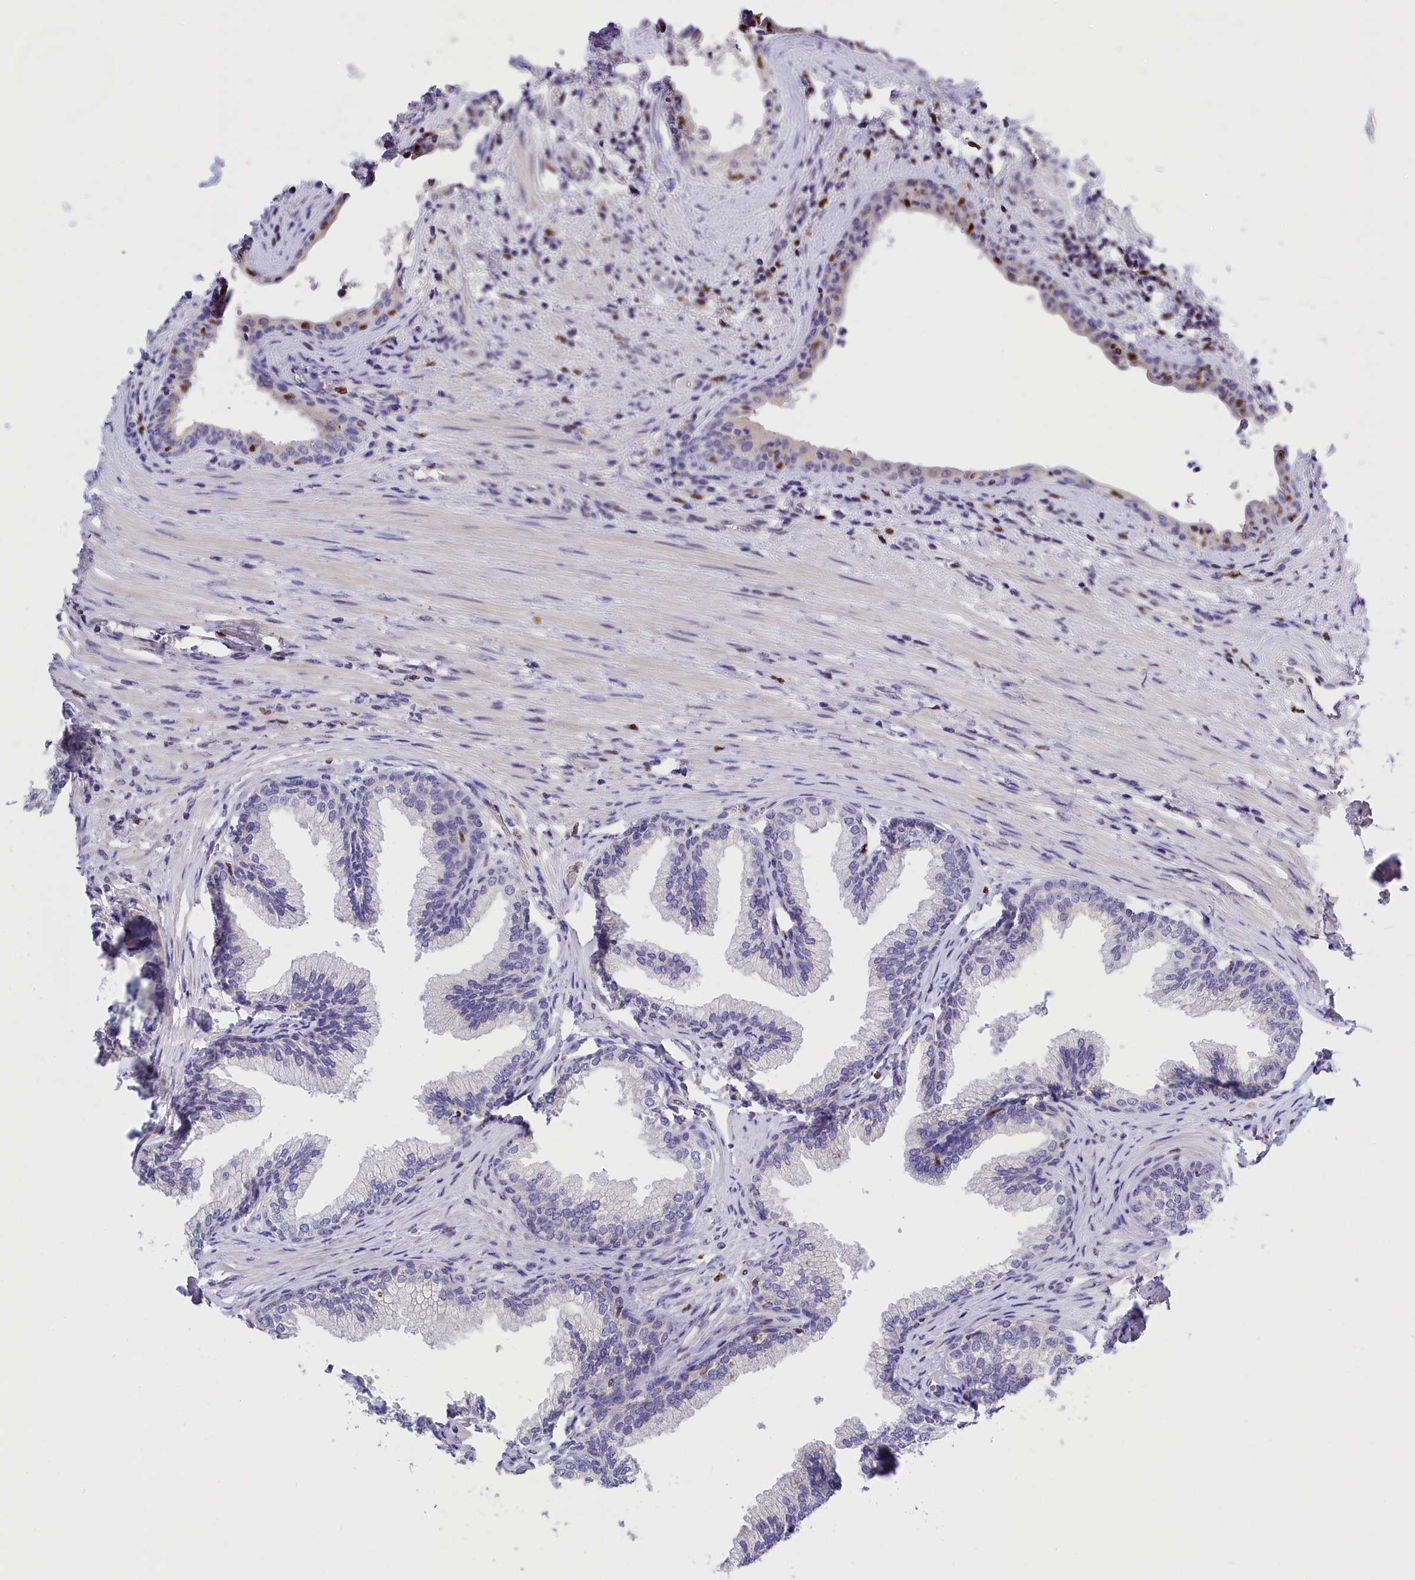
{"staining": {"intensity": "negative", "quantity": "none", "location": "none"}, "tissue": "prostate", "cell_type": "Glandular cells", "image_type": "normal", "snomed": [{"axis": "morphology", "description": "Normal tissue, NOS"}, {"axis": "topography", "description": "Prostate"}], "caption": "DAB (3,3'-diaminobenzidine) immunohistochemical staining of unremarkable human prostate reveals no significant expression in glandular cells.", "gene": "BTBD9", "patient": {"sex": "male", "age": 76}}